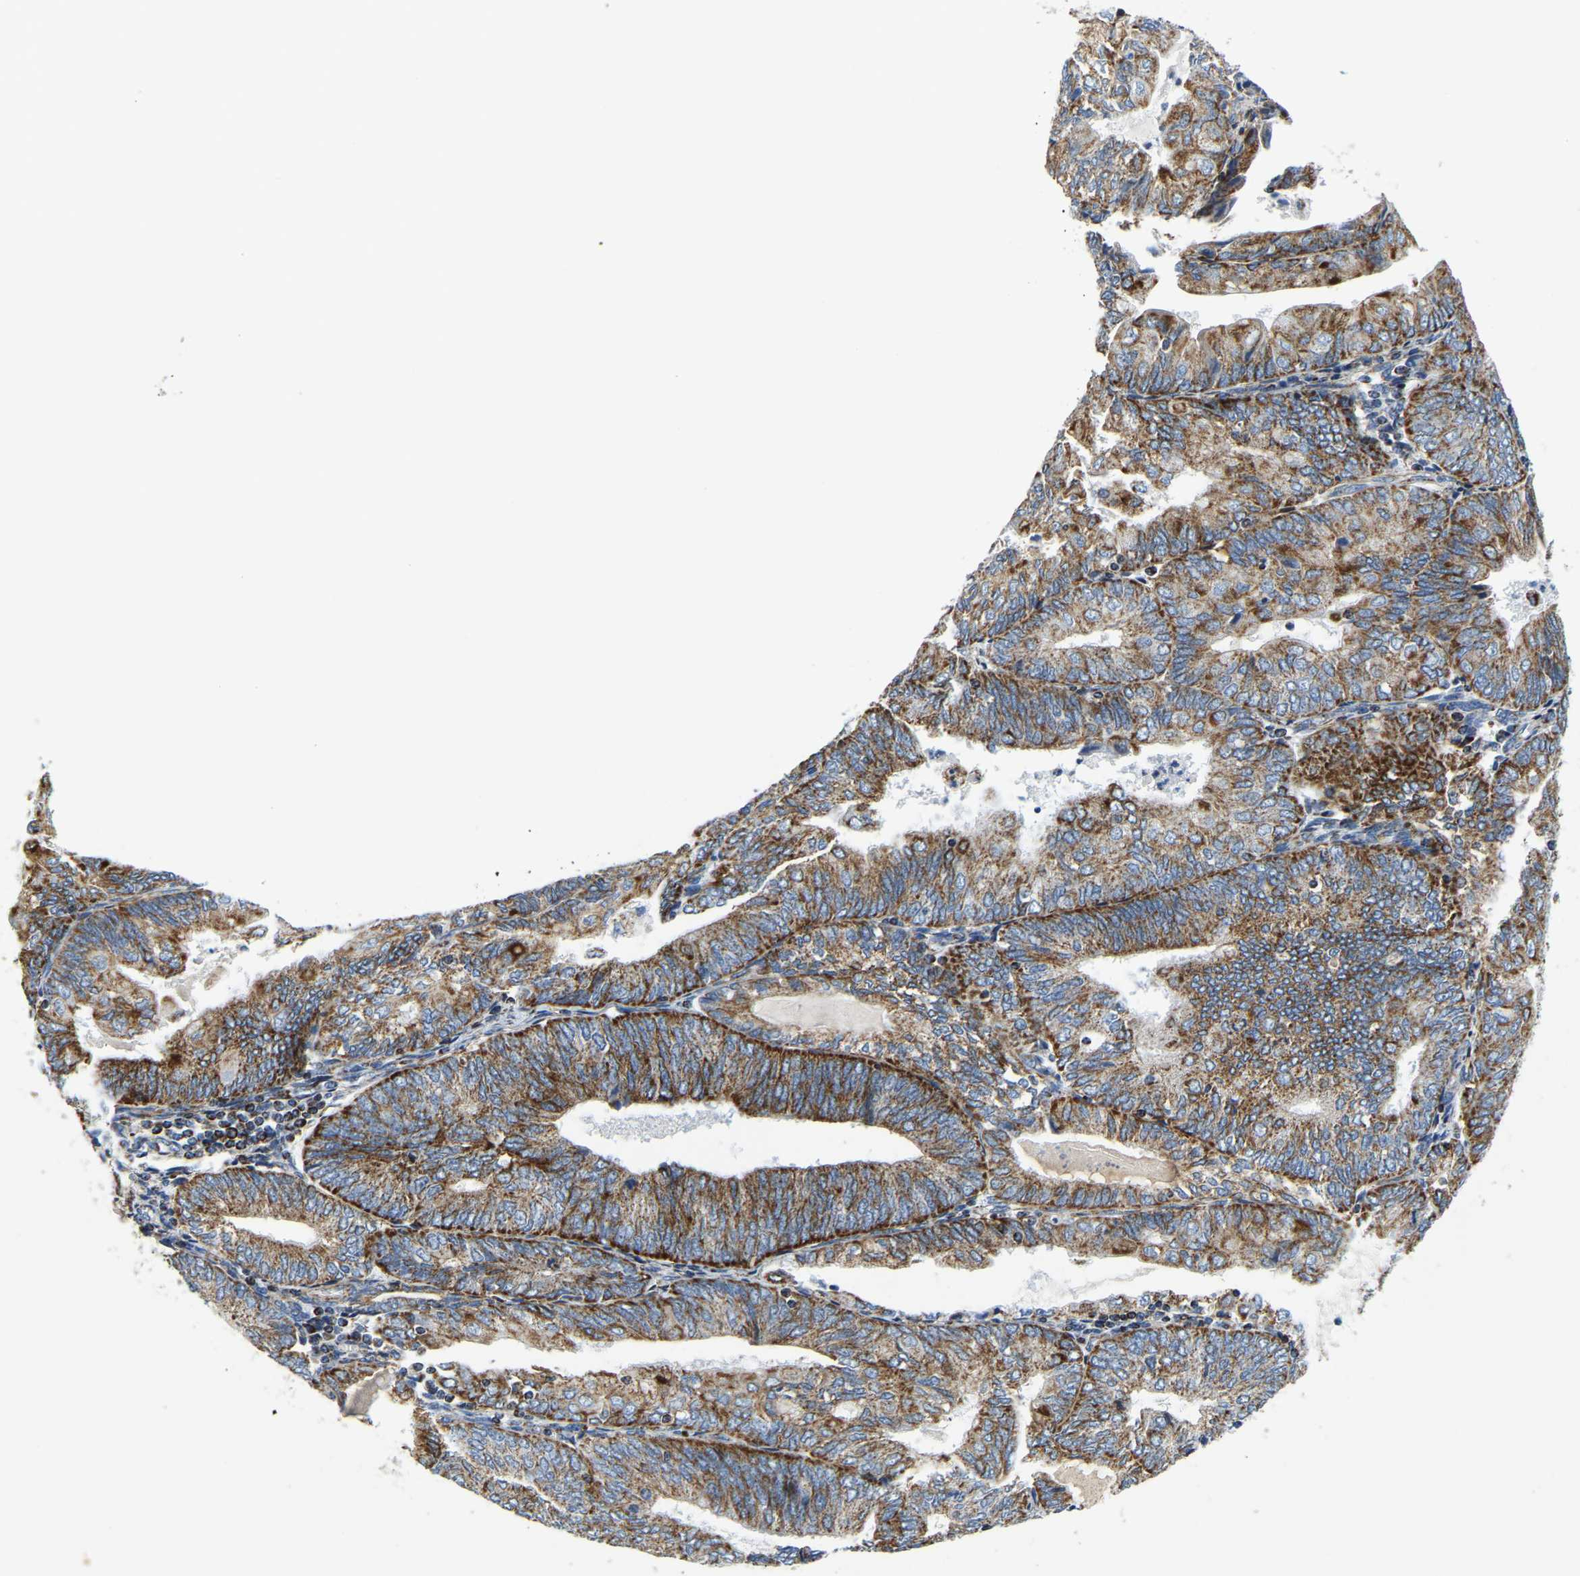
{"staining": {"intensity": "moderate", "quantity": ">75%", "location": "cytoplasmic/membranous"}, "tissue": "endometrial cancer", "cell_type": "Tumor cells", "image_type": "cancer", "snomed": [{"axis": "morphology", "description": "Adenocarcinoma, NOS"}, {"axis": "topography", "description": "Endometrium"}], "caption": "Adenocarcinoma (endometrial) stained with immunohistochemistry (IHC) reveals moderate cytoplasmic/membranous positivity in about >75% of tumor cells.", "gene": "SFXN1", "patient": {"sex": "female", "age": 81}}